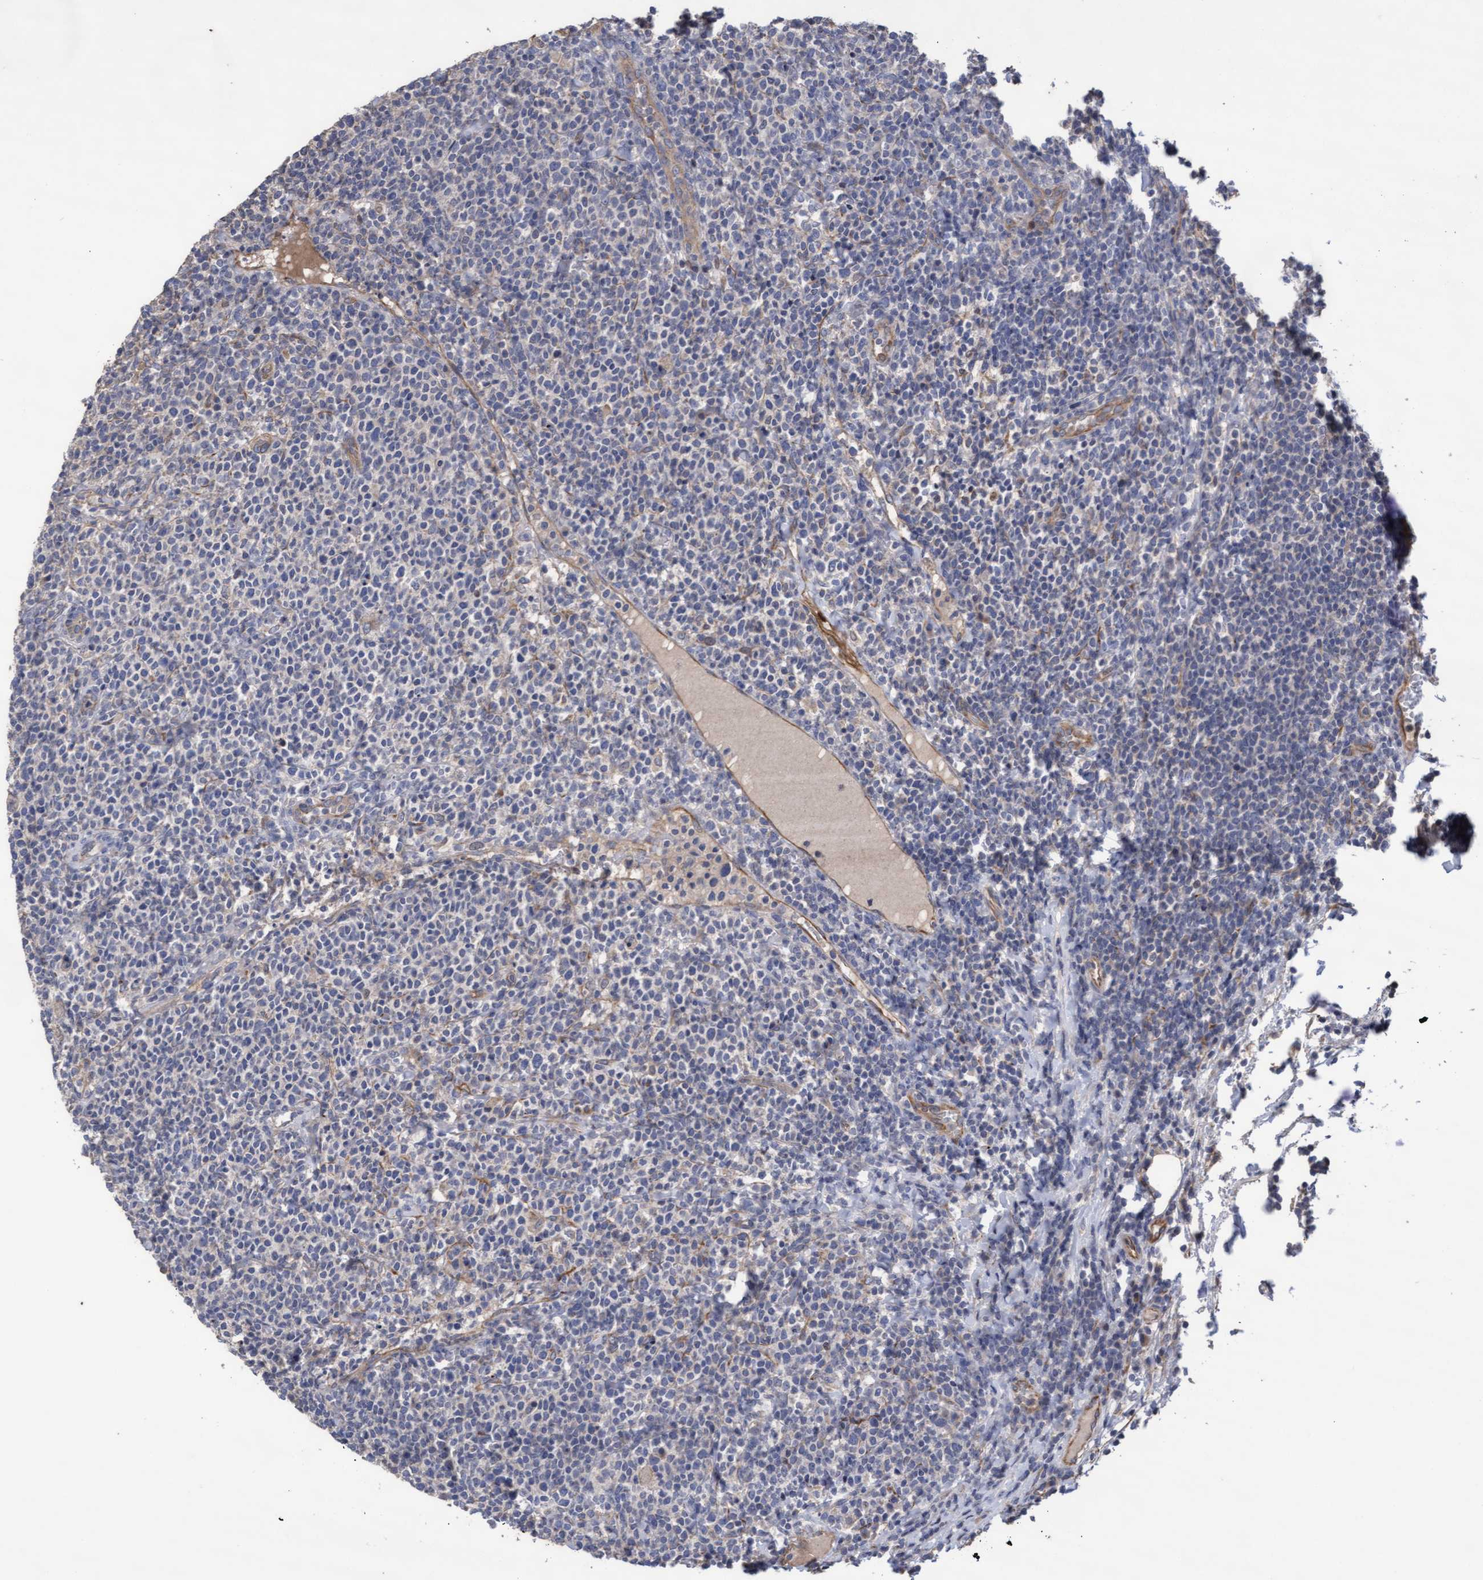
{"staining": {"intensity": "negative", "quantity": "none", "location": "none"}, "tissue": "lymphoma", "cell_type": "Tumor cells", "image_type": "cancer", "snomed": [{"axis": "morphology", "description": "Malignant lymphoma, non-Hodgkin's type, High grade"}, {"axis": "topography", "description": "Lymph node"}], "caption": "Immunohistochemical staining of high-grade malignant lymphoma, non-Hodgkin's type demonstrates no significant positivity in tumor cells.", "gene": "KRT24", "patient": {"sex": "male", "age": 61}}